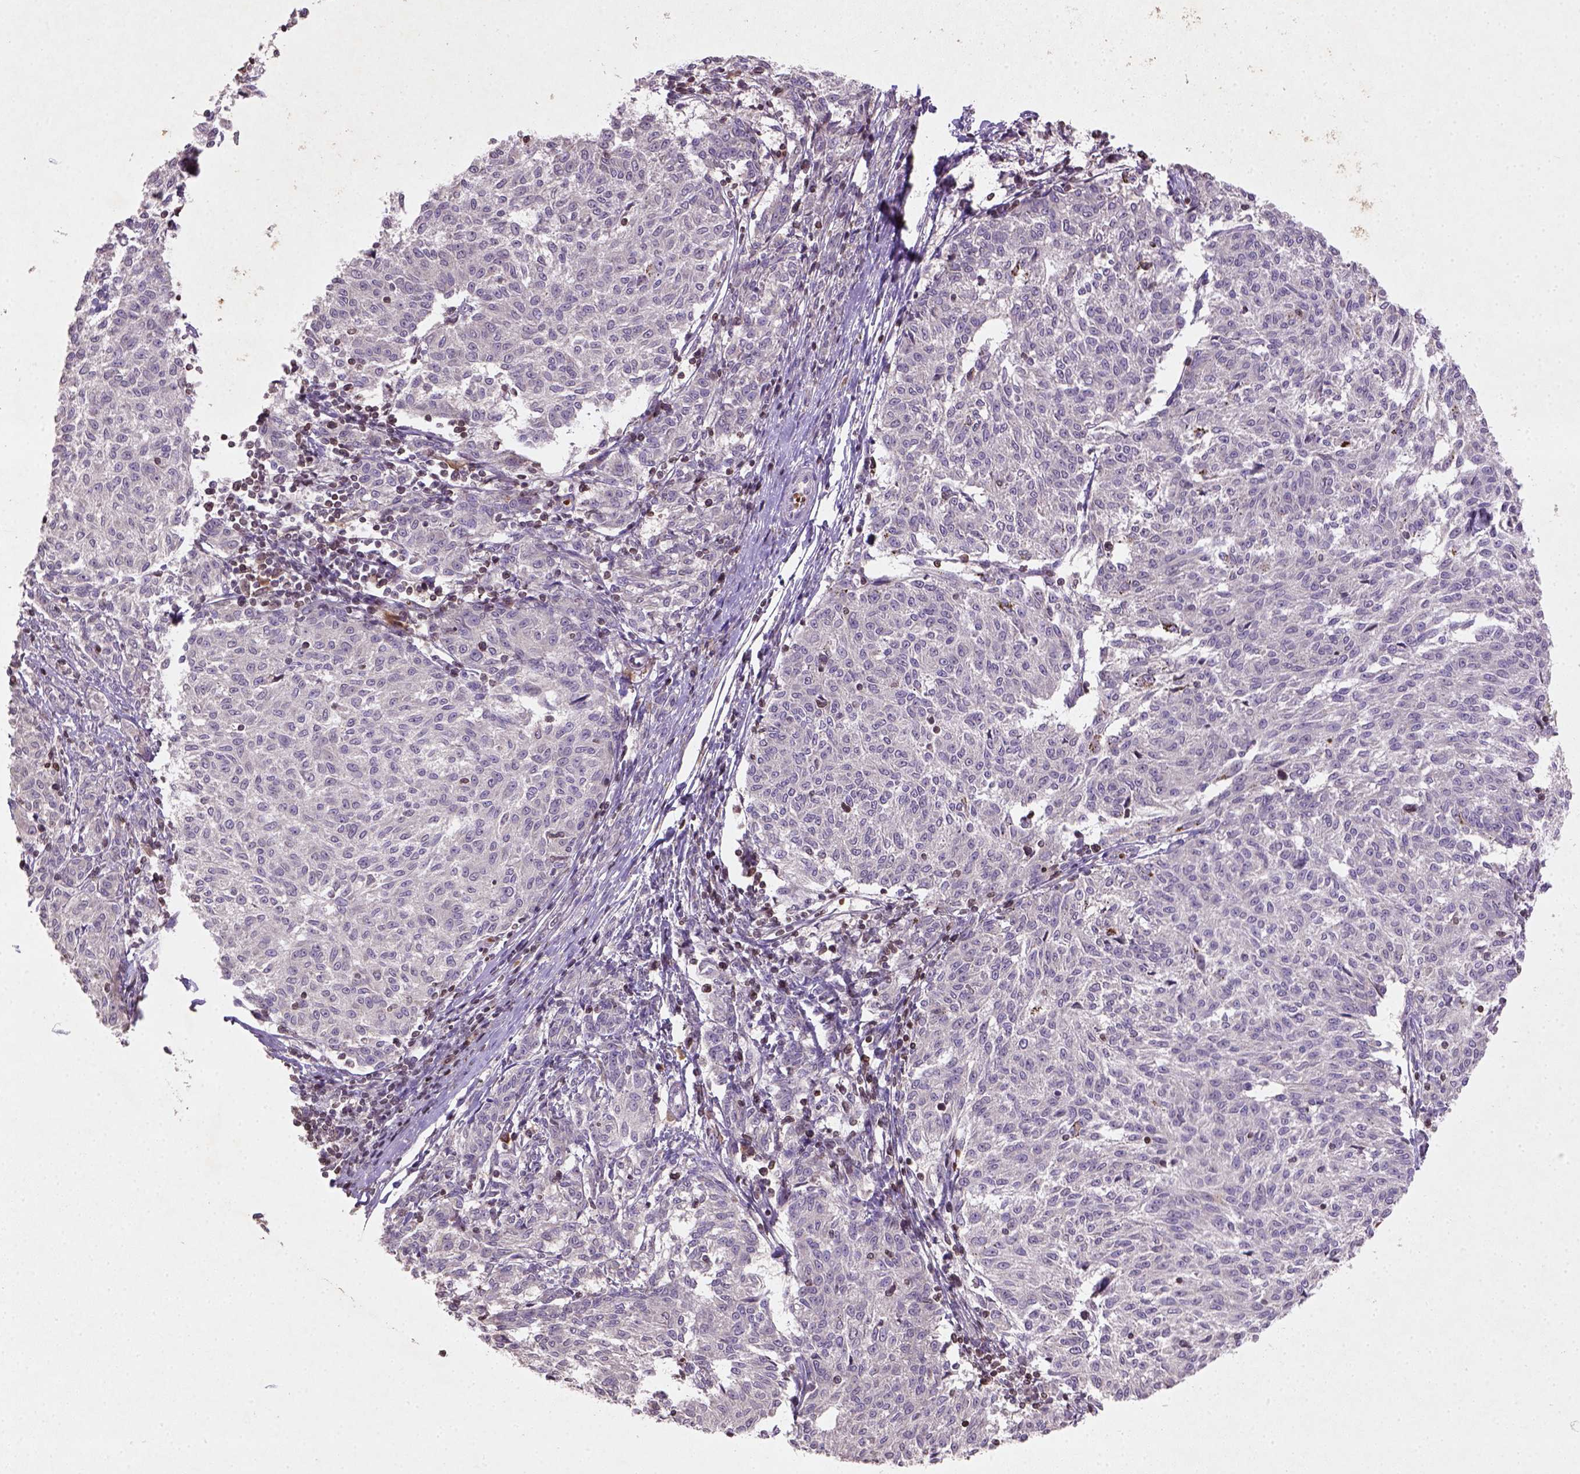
{"staining": {"intensity": "negative", "quantity": "none", "location": "none"}, "tissue": "melanoma", "cell_type": "Tumor cells", "image_type": "cancer", "snomed": [{"axis": "morphology", "description": "Malignant melanoma, NOS"}, {"axis": "topography", "description": "Skin"}], "caption": "This photomicrograph is of melanoma stained with IHC to label a protein in brown with the nuclei are counter-stained blue. There is no expression in tumor cells.", "gene": "NUDT3", "patient": {"sex": "female", "age": 72}}